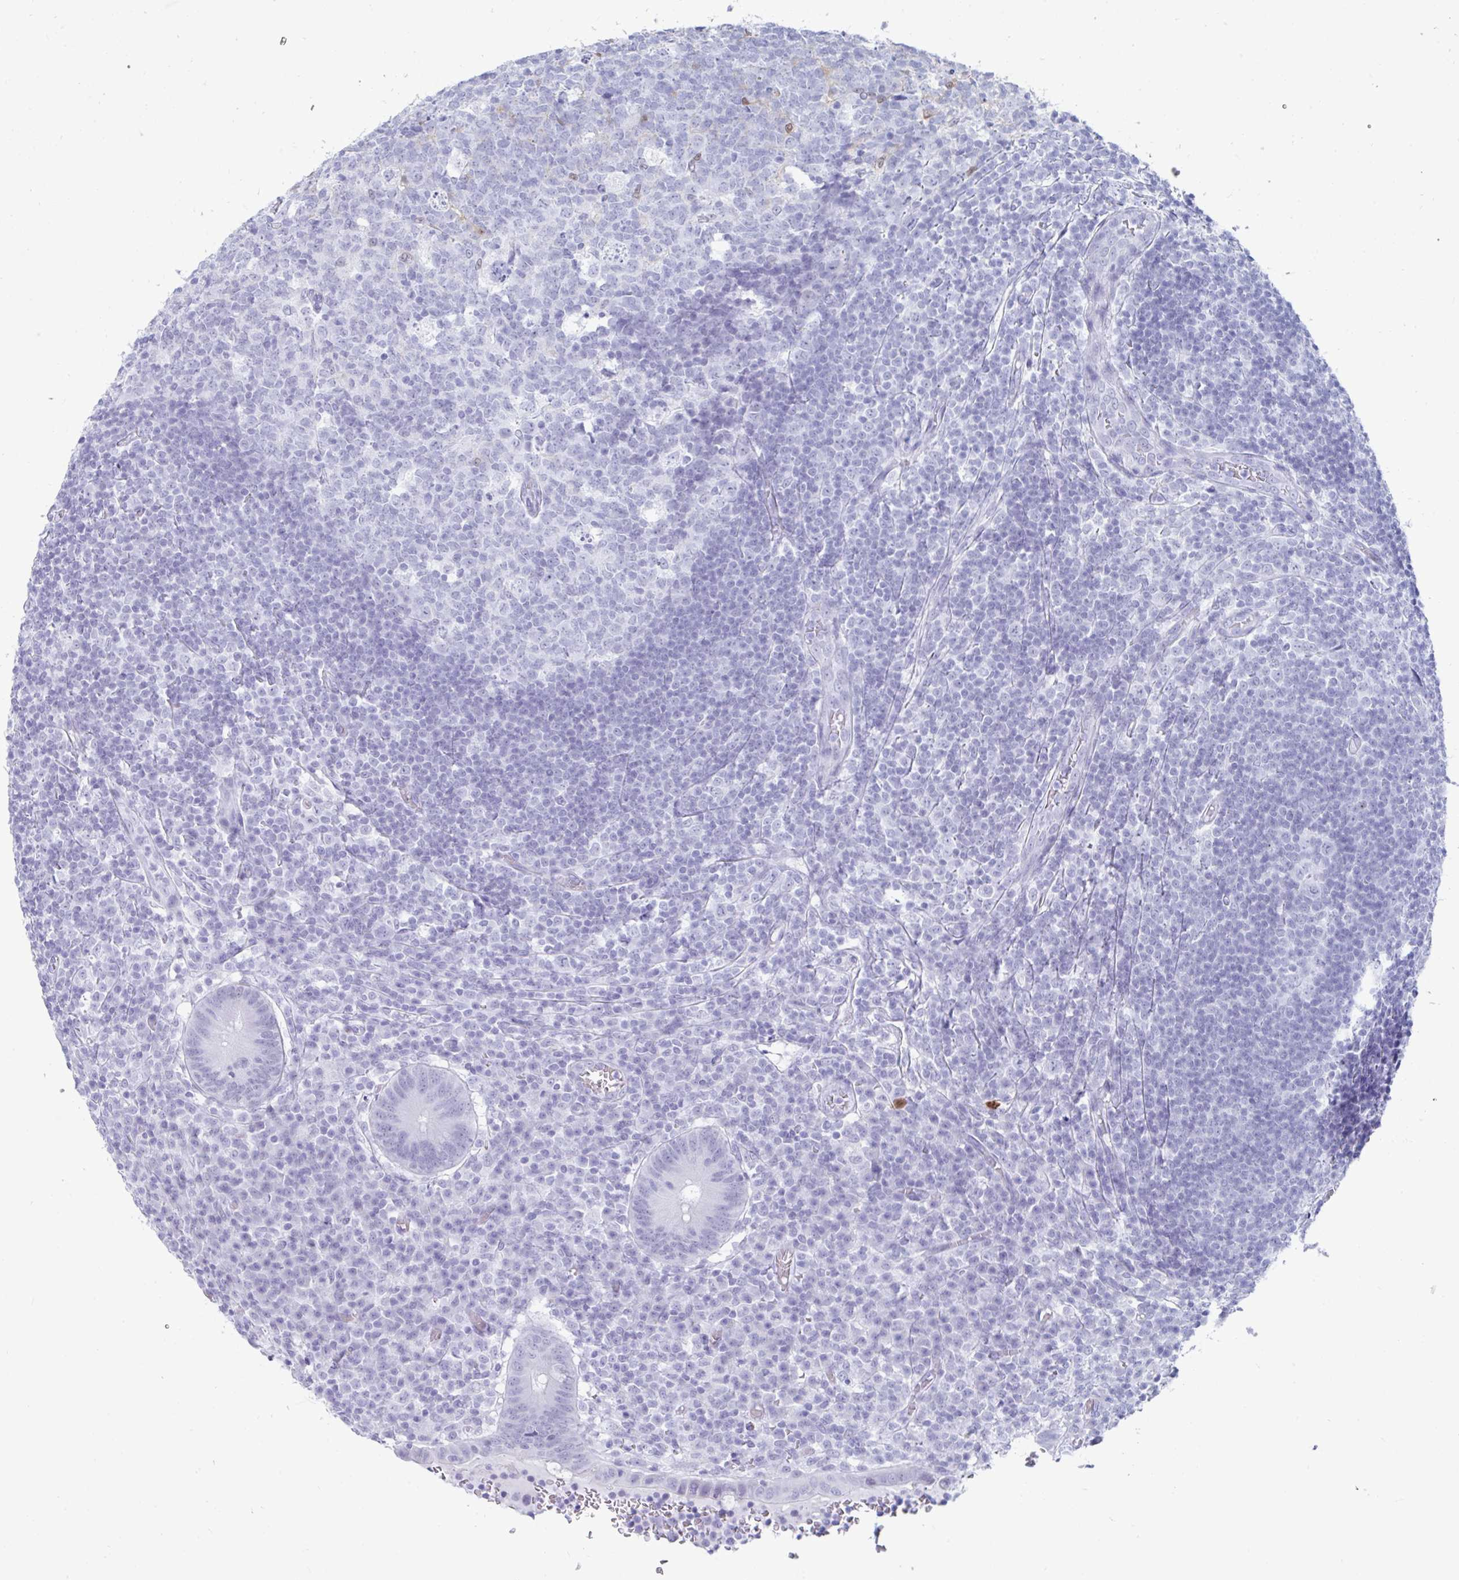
{"staining": {"intensity": "negative", "quantity": "none", "location": "none"}, "tissue": "appendix", "cell_type": "Glandular cells", "image_type": "normal", "snomed": [{"axis": "morphology", "description": "Normal tissue, NOS"}, {"axis": "topography", "description": "Appendix"}], "caption": "Immunohistochemical staining of normal human appendix reveals no significant positivity in glandular cells. (DAB (3,3'-diaminobenzidine) IHC visualized using brightfield microscopy, high magnification).", "gene": "GKN2", "patient": {"sex": "male", "age": 18}}